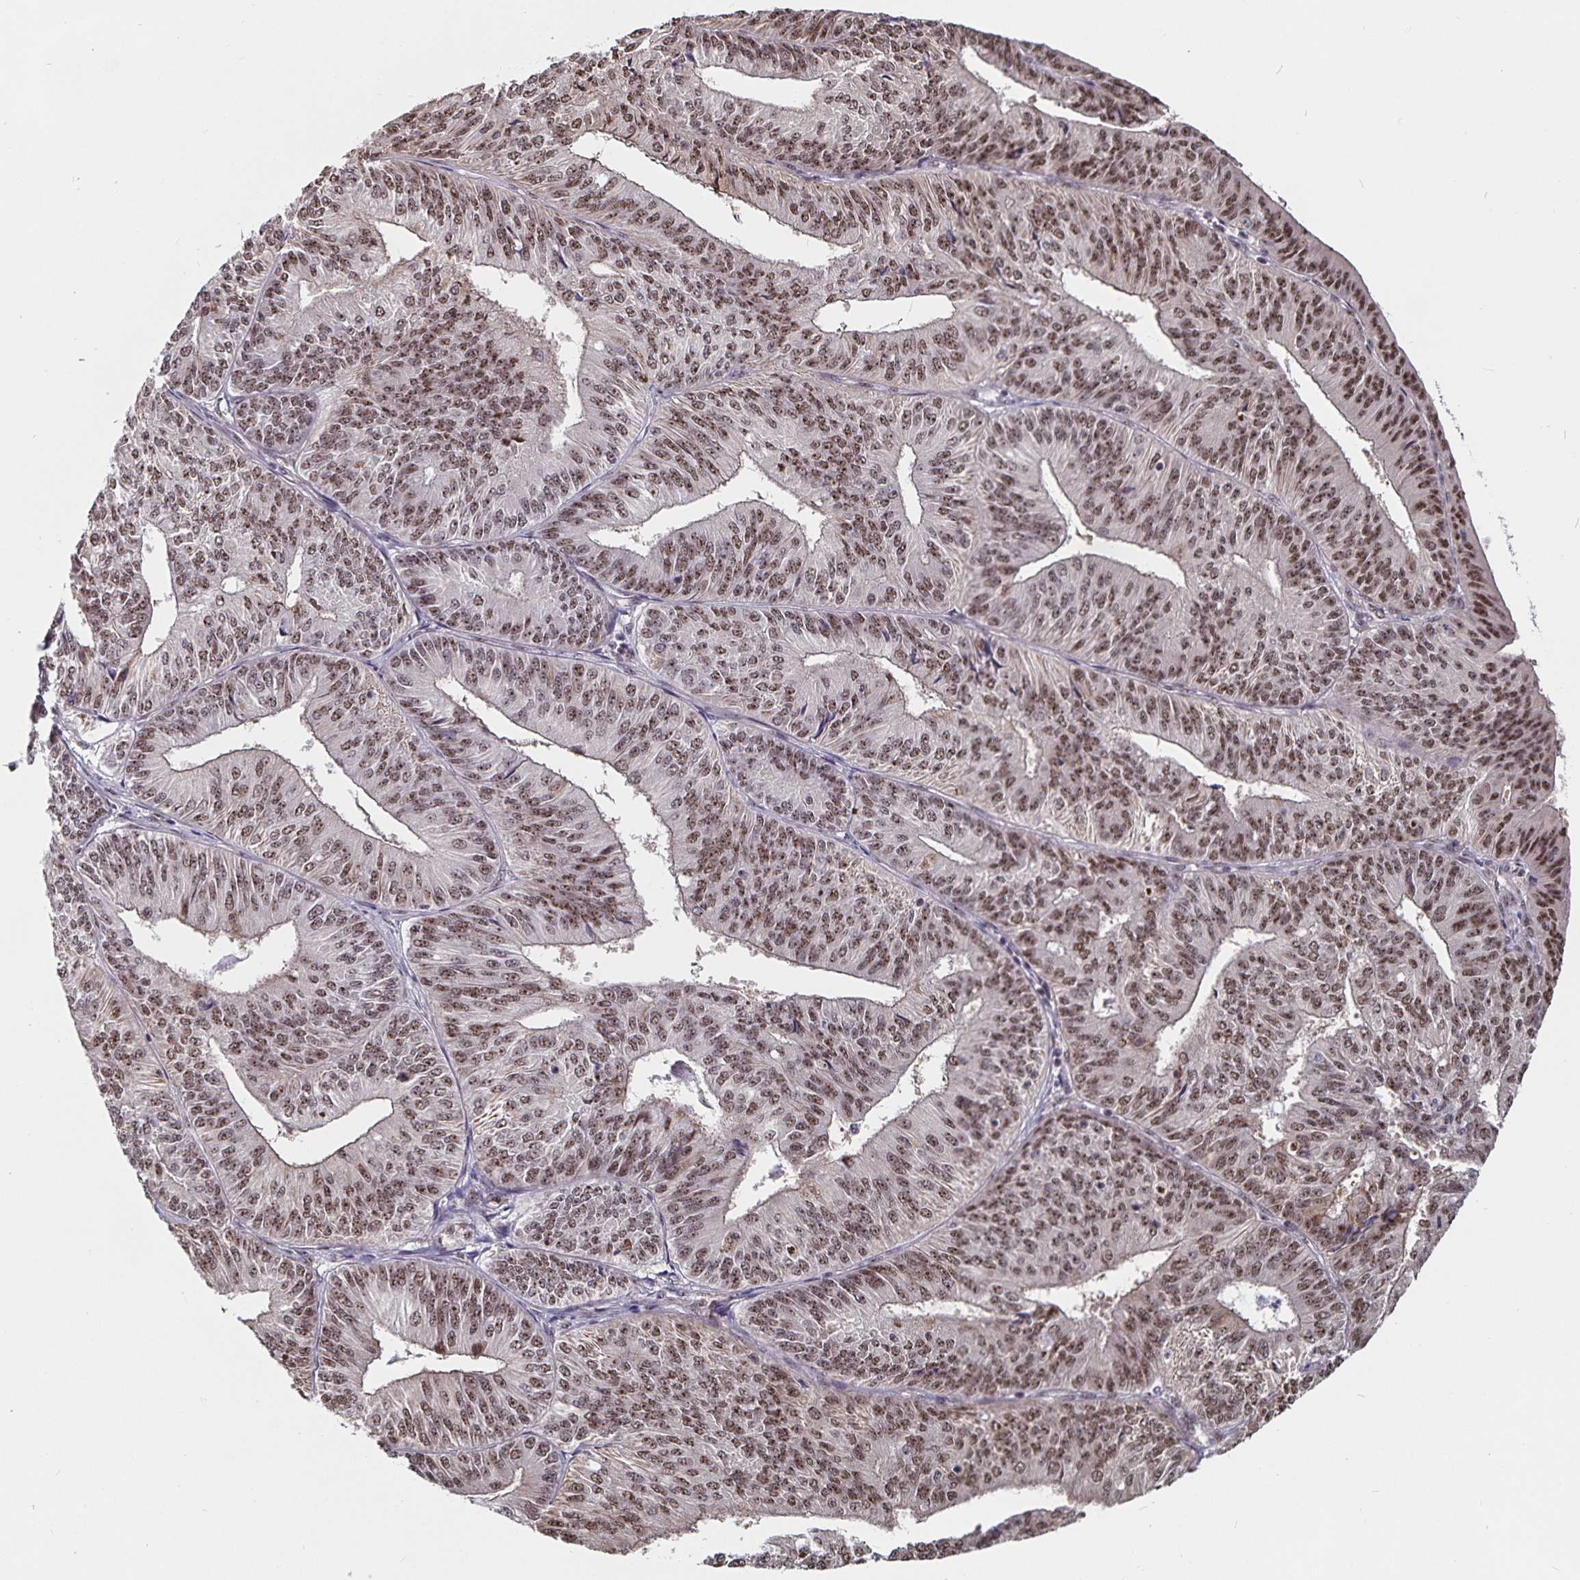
{"staining": {"intensity": "moderate", "quantity": ">75%", "location": "nuclear"}, "tissue": "endometrial cancer", "cell_type": "Tumor cells", "image_type": "cancer", "snomed": [{"axis": "morphology", "description": "Adenocarcinoma, NOS"}, {"axis": "topography", "description": "Endometrium"}], "caption": "Tumor cells reveal medium levels of moderate nuclear staining in approximately >75% of cells in adenocarcinoma (endometrial).", "gene": "LAS1L", "patient": {"sex": "female", "age": 58}}